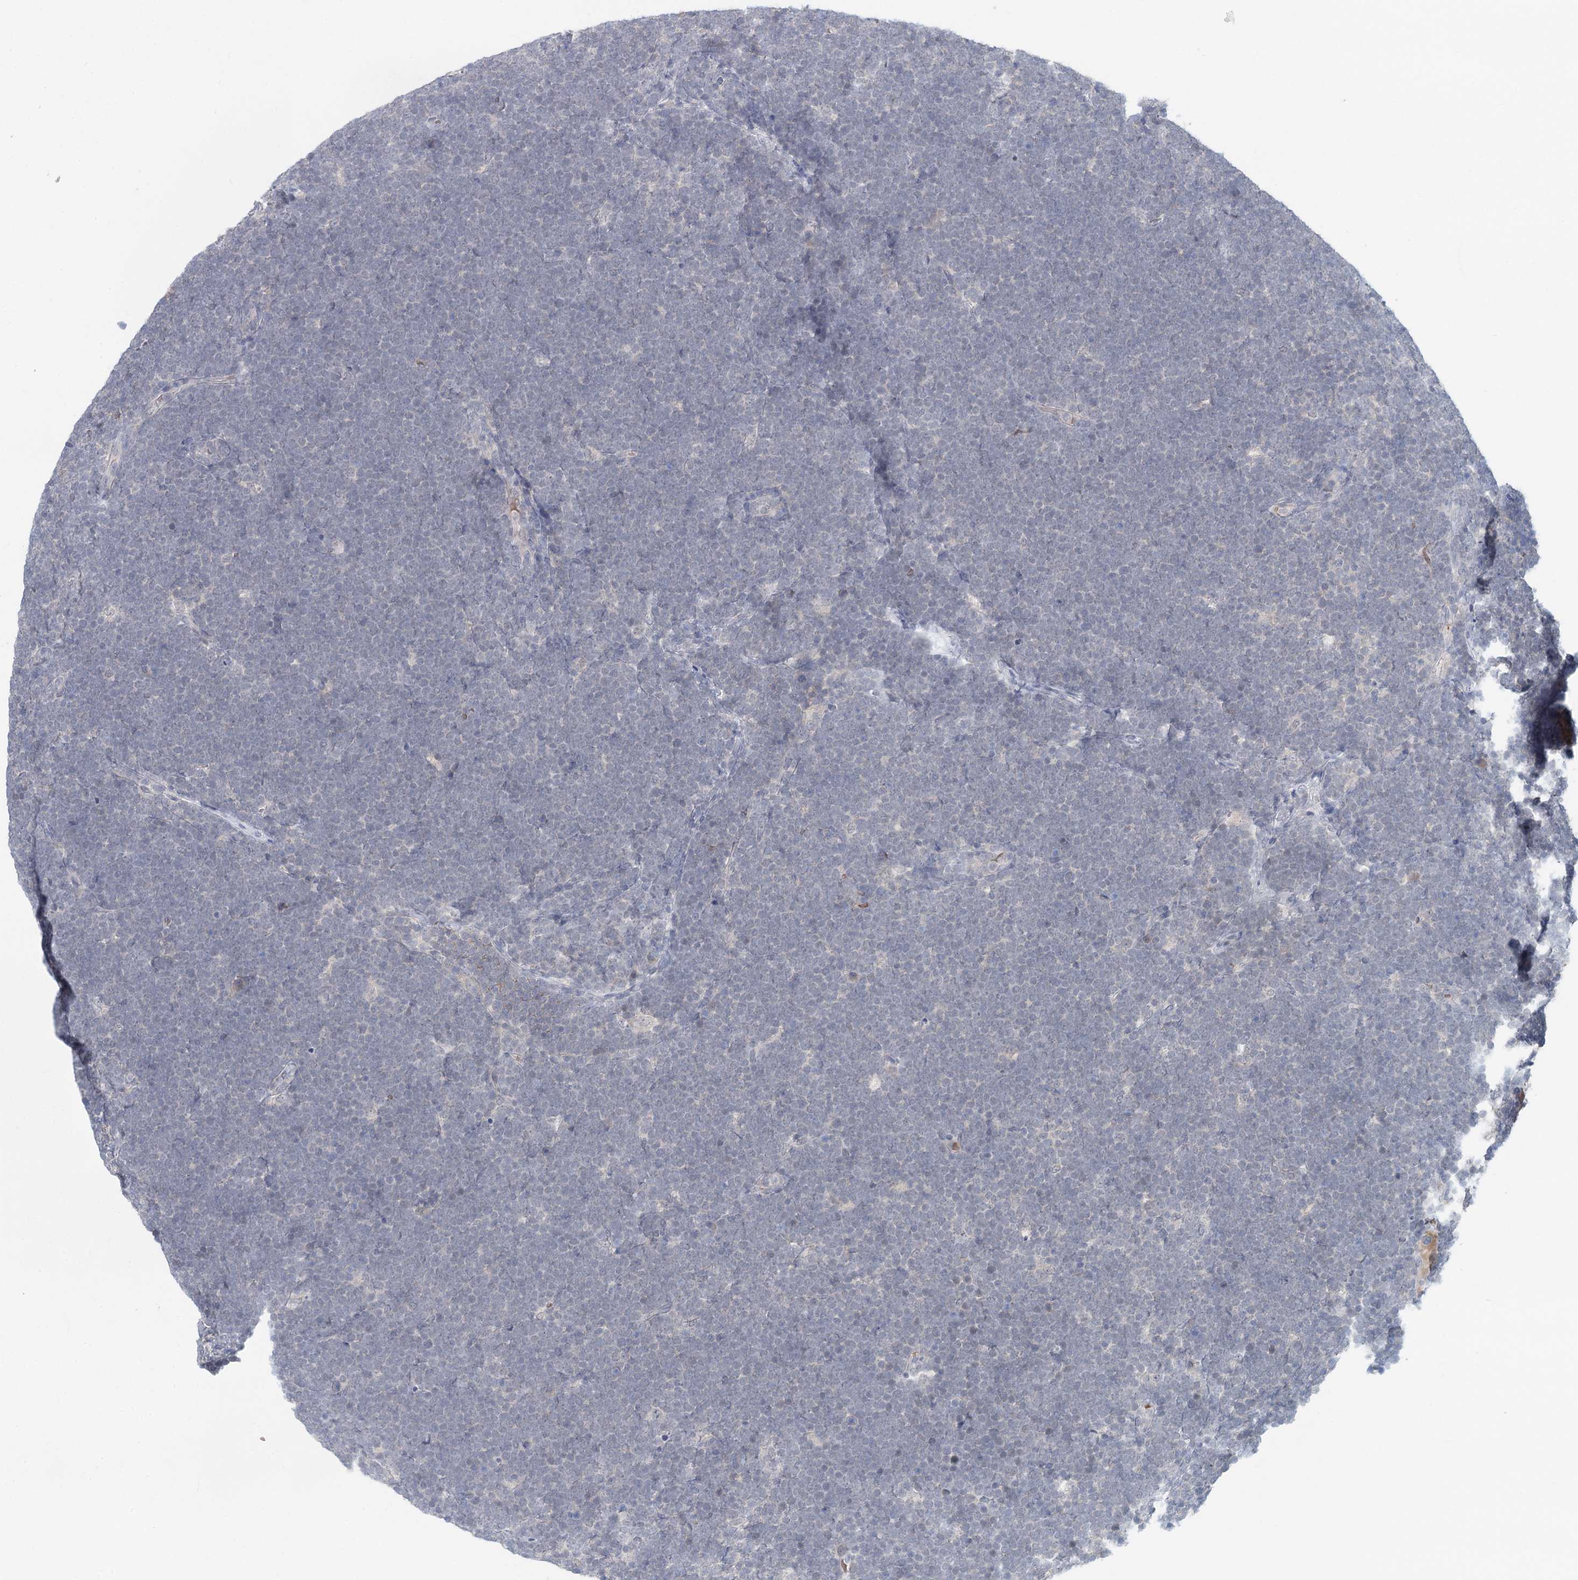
{"staining": {"intensity": "negative", "quantity": "none", "location": "none"}, "tissue": "lymphoma", "cell_type": "Tumor cells", "image_type": "cancer", "snomed": [{"axis": "morphology", "description": "Malignant lymphoma, non-Hodgkin's type, High grade"}, {"axis": "topography", "description": "Lymph node"}], "caption": "DAB (3,3'-diaminobenzidine) immunohistochemical staining of human high-grade malignant lymphoma, non-Hodgkin's type exhibits no significant positivity in tumor cells.", "gene": "FBXO7", "patient": {"sex": "male", "age": 13}}